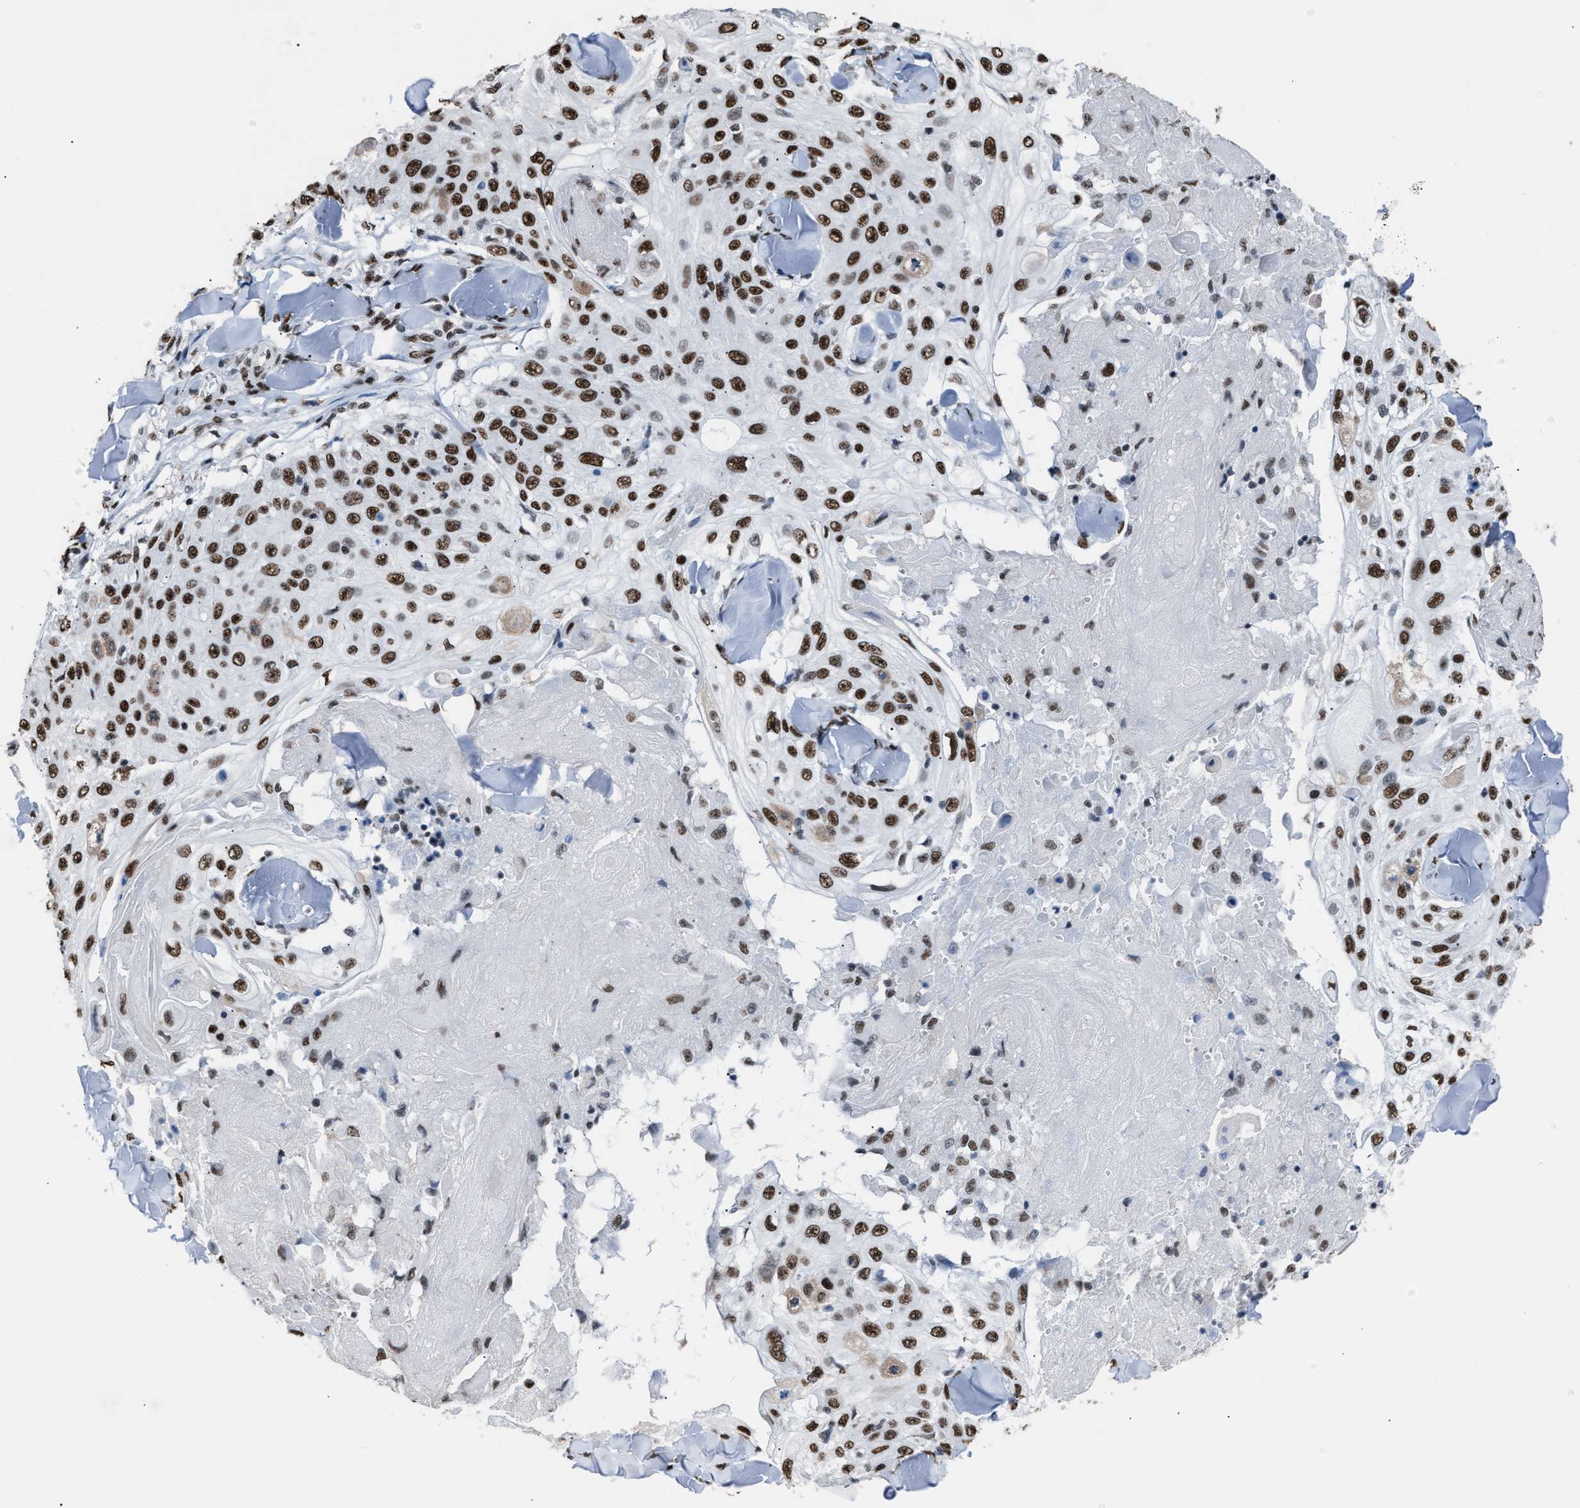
{"staining": {"intensity": "strong", "quantity": ">75%", "location": "nuclear"}, "tissue": "skin cancer", "cell_type": "Tumor cells", "image_type": "cancer", "snomed": [{"axis": "morphology", "description": "Squamous cell carcinoma, NOS"}, {"axis": "topography", "description": "Skin"}], "caption": "The immunohistochemical stain labels strong nuclear expression in tumor cells of skin squamous cell carcinoma tissue. (DAB (3,3'-diaminobenzidine) = brown stain, brightfield microscopy at high magnification).", "gene": "CCAR2", "patient": {"sex": "male", "age": 86}}